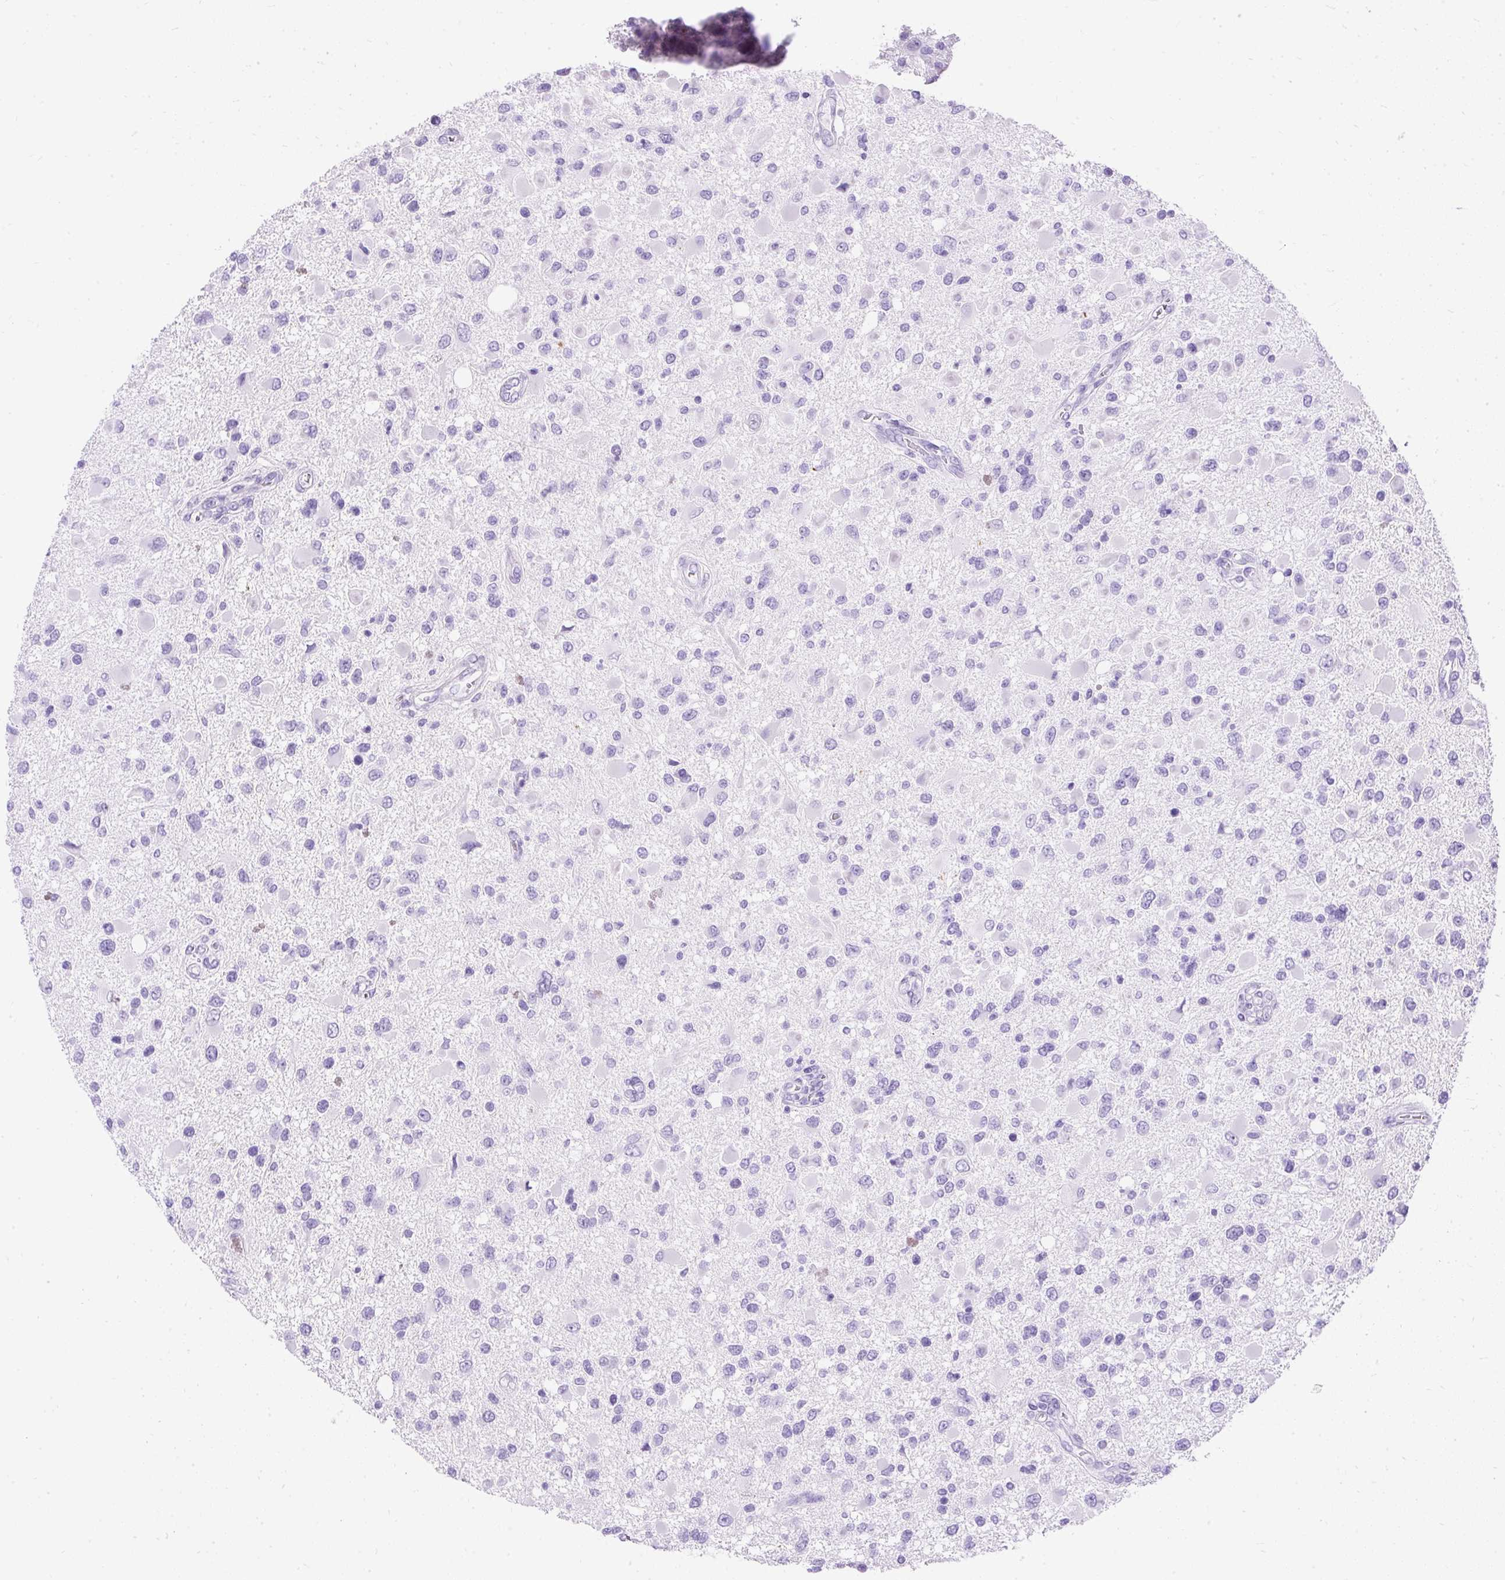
{"staining": {"intensity": "negative", "quantity": "none", "location": "none"}, "tissue": "glioma", "cell_type": "Tumor cells", "image_type": "cancer", "snomed": [{"axis": "morphology", "description": "Glioma, malignant, High grade"}, {"axis": "topography", "description": "Brain"}], "caption": "This is an immunohistochemistry (IHC) histopathology image of glioma. There is no staining in tumor cells.", "gene": "PVALB", "patient": {"sex": "male", "age": 53}}